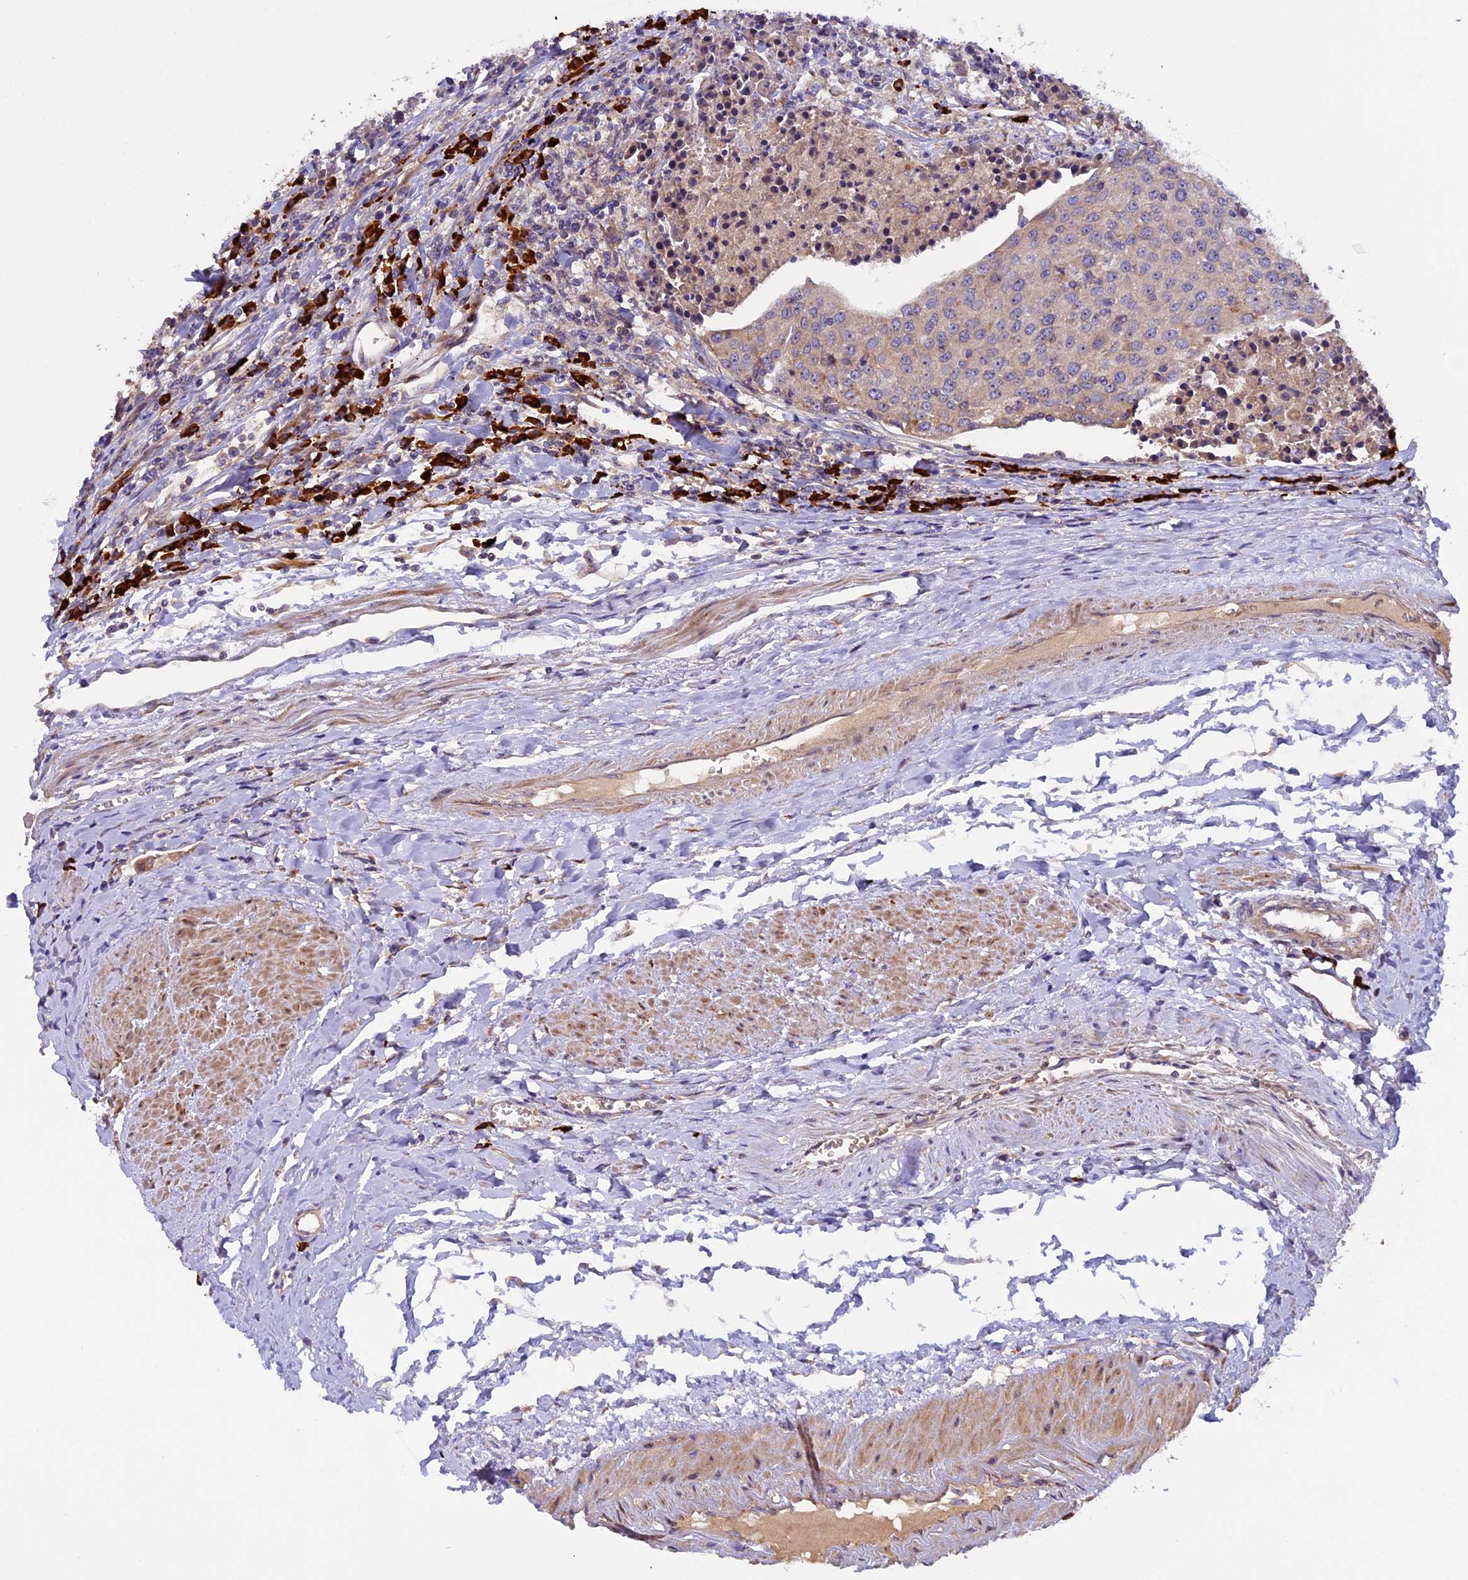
{"staining": {"intensity": "weak", "quantity": ">75%", "location": "cytoplasmic/membranous"}, "tissue": "urothelial cancer", "cell_type": "Tumor cells", "image_type": "cancer", "snomed": [{"axis": "morphology", "description": "Urothelial carcinoma, High grade"}, {"axis": "topography", "description": "Urinary bladder"}], "caption": "Immunohistochemical staining of high-grade urothelial carcinoma reveals weak cytoplasmic/membranous protein positivity in about >75% of tumor cells.", "gene": "FRY", "patient": {"sex": "female", "age": 85}}